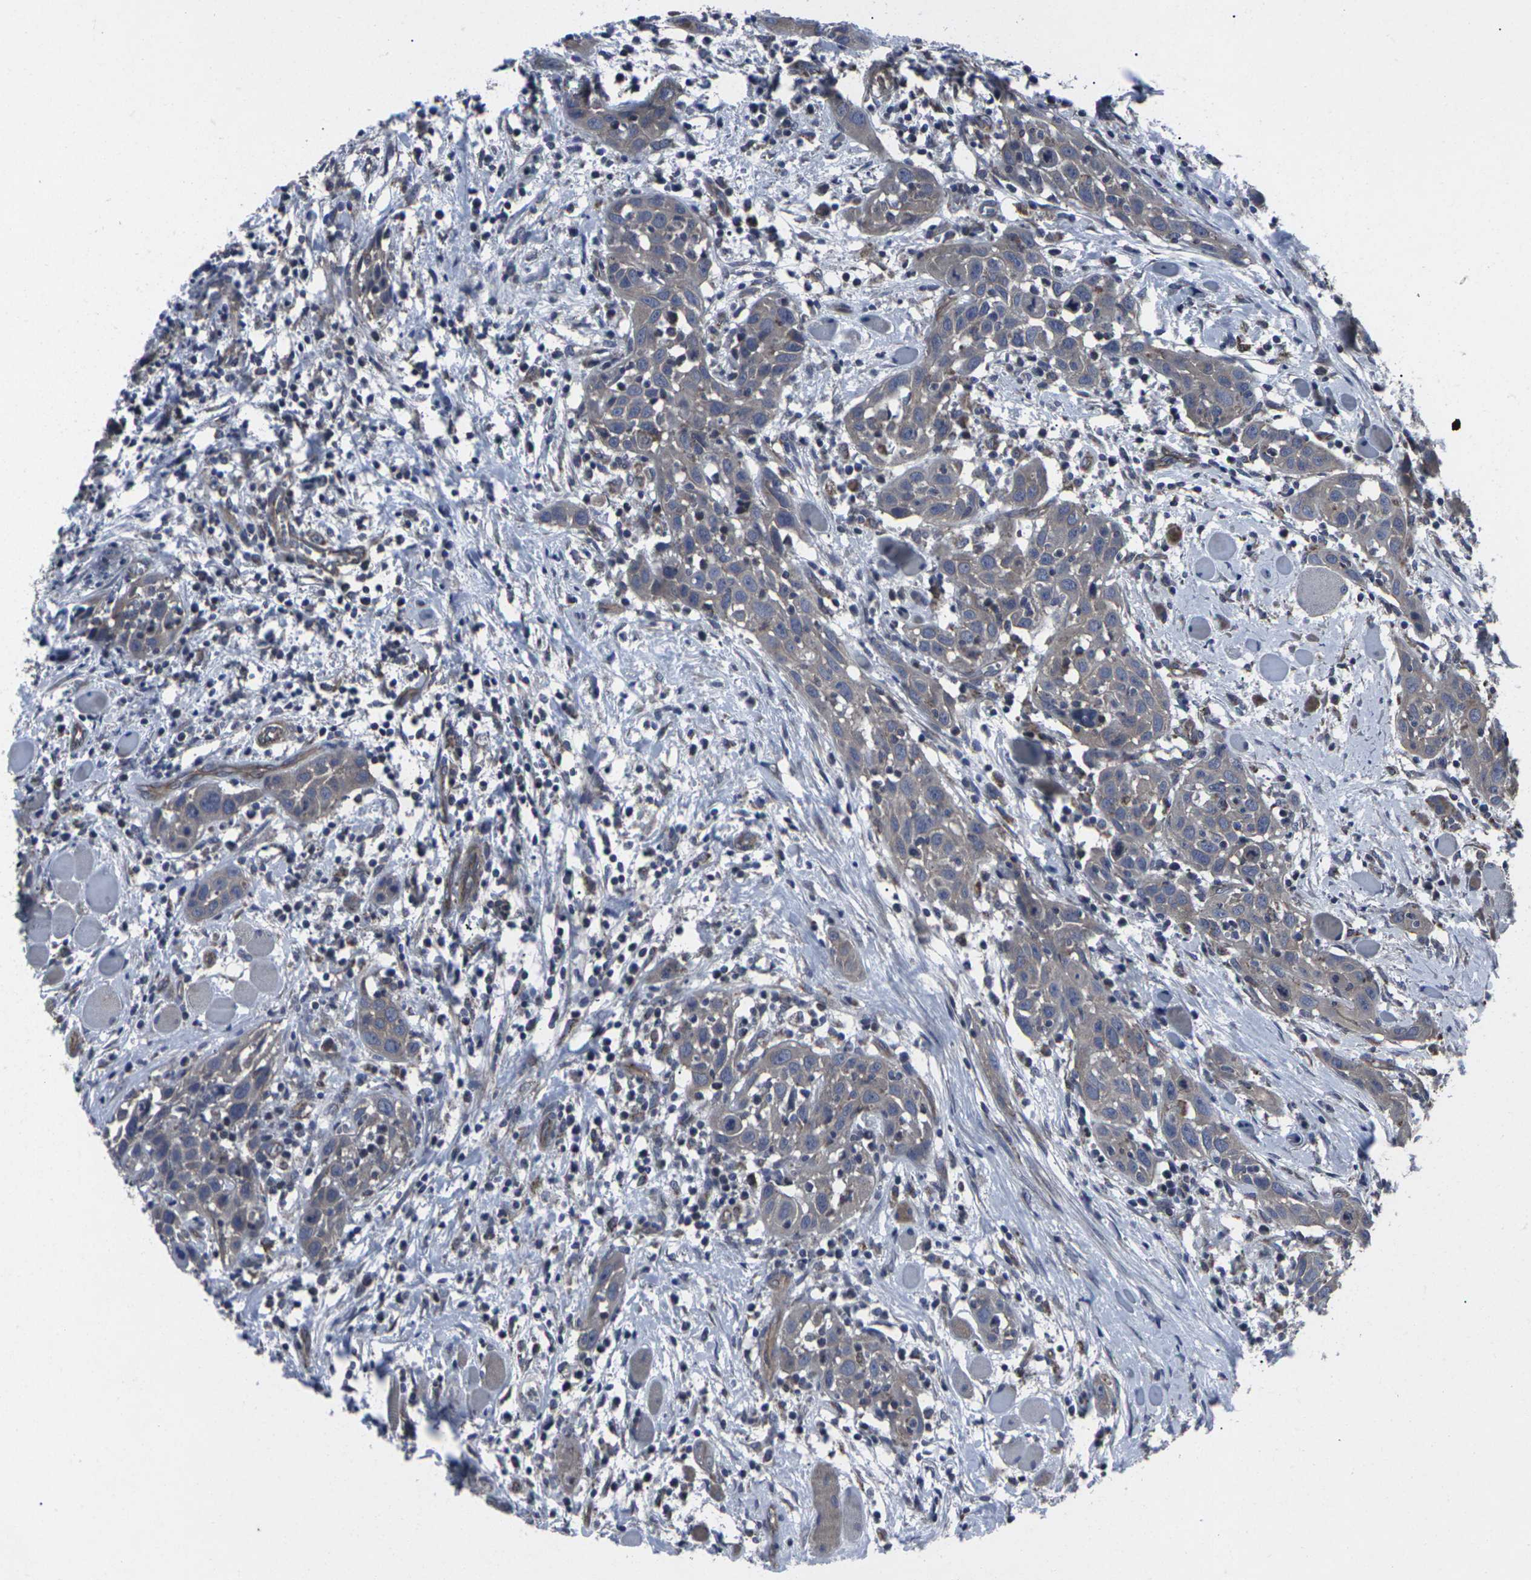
{"staining": {"intensity": "moderate", "quantity": ">75%", "location": "cytoplasmic/membranous"}, "tissue": "head and neck cancer", "cell_type": "Tumor cells", "image_type": "cancer", "snomed": [{"axis": "morphology", "description": "Squamous cell carcinoma, NOS"}, {"axis": "topography", "description": "Oral tissue"}, {"axis": "topography", "description": "Head-Neck"}], "caption": "Head and neck cancer (squamous cell carcinoma) stained with a brown dye shows moderate cytoplasmic/membranous positive expression in about >75% of tumor cells.", "gene": "MAPKAPK2", "patient": {"sex": "female", "age": 50}}